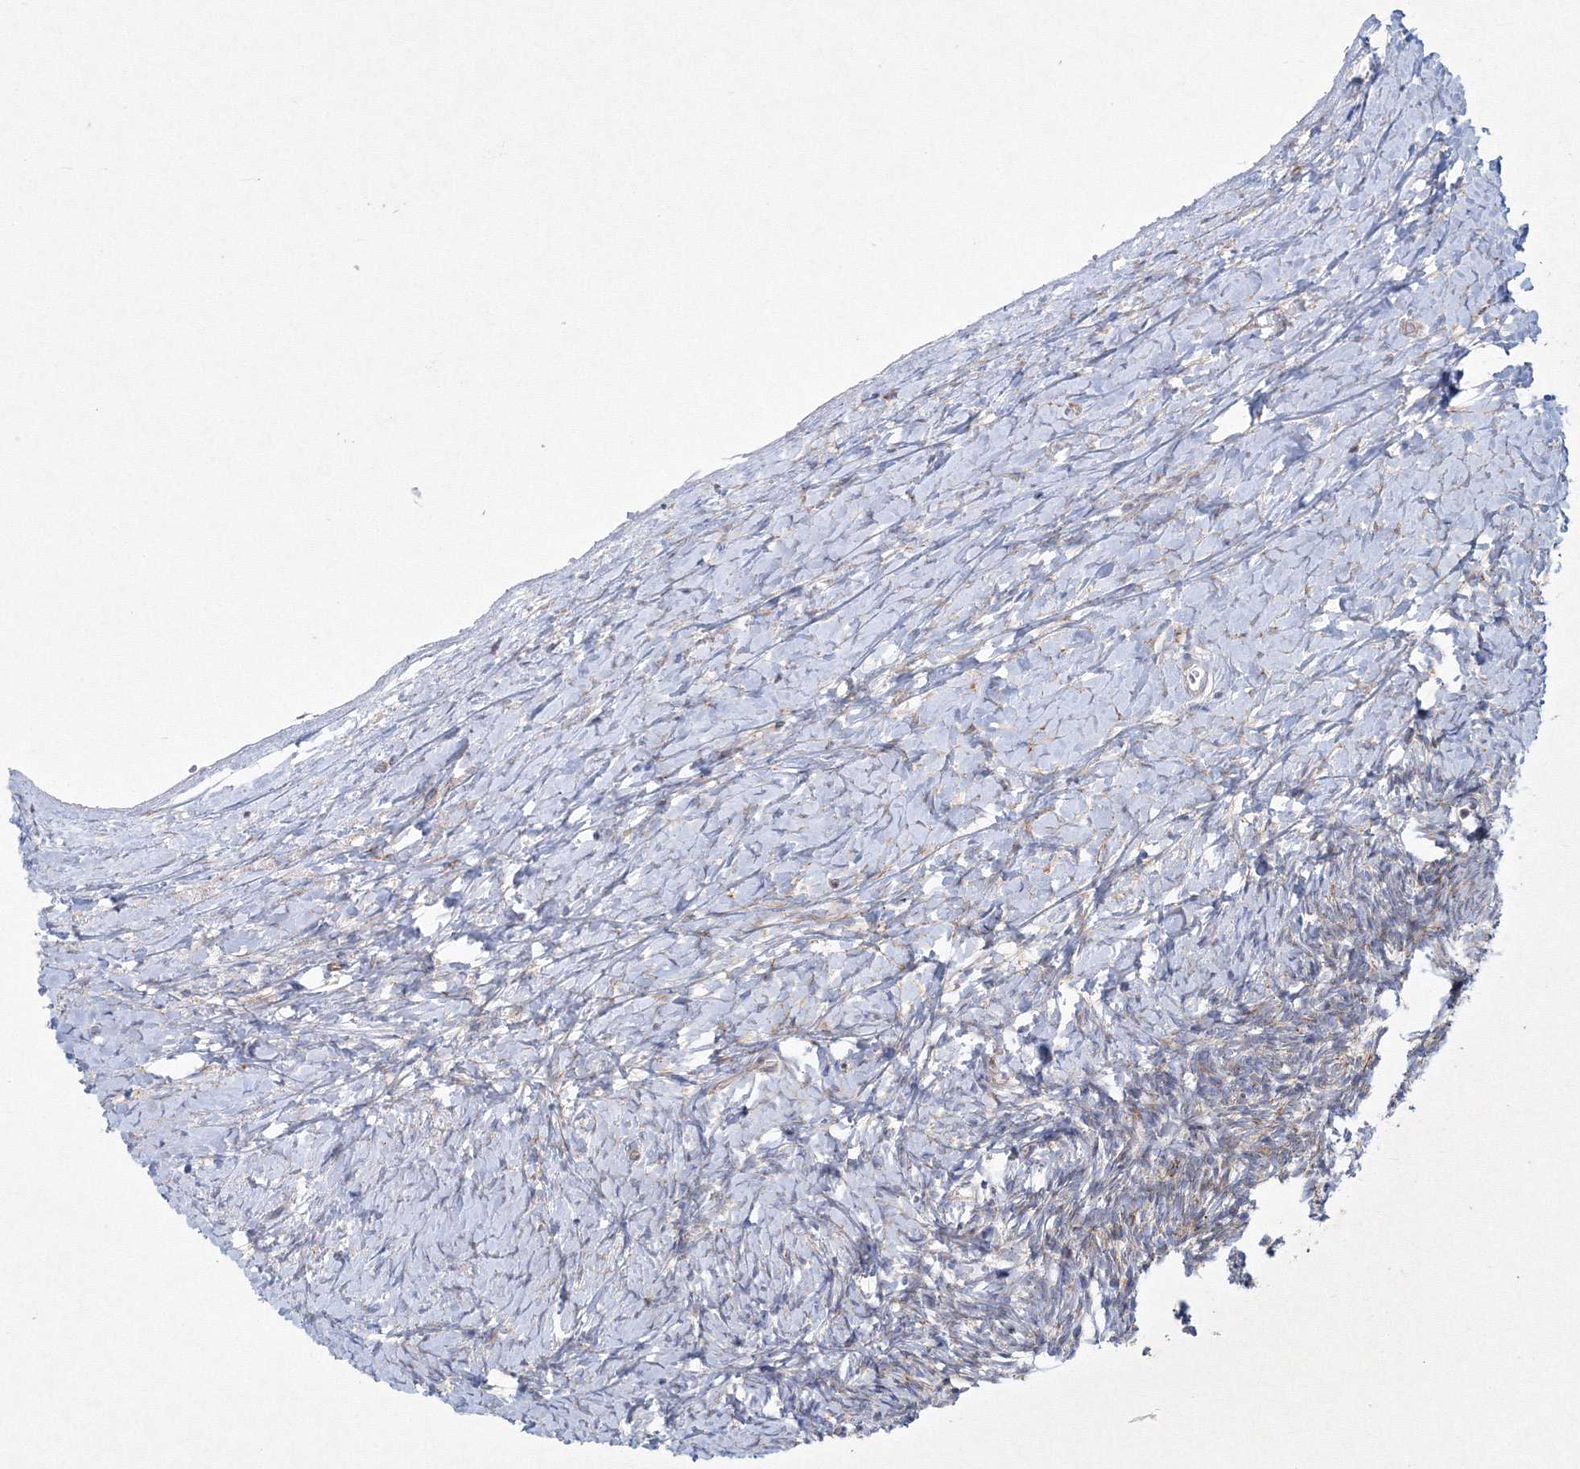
{"staining": {"intensity": "moderate", "quantity": ">75%", "location": "cytoplasmic/membranous"}, "tissue": "ovary", "cell_type": "Follicle cells", "image_type": "normal", "snomed": [{"axis": "morphology", "description": "Normal tissue, NOS"}, {"axis": "morphology", "description": "Developmental malformation"}, {"axis": "topography", "description": "Ovary"}], "caption": "Normal ovary reveals moderate cytoplasmic/membranous staining in about >75% of follicle cells, visualized by immunohistochemistry. (Brightfield microscopy of DAB IHC at high magnification).", "gene": "WDR49", "patient": {"sex": "female", "age": 39}}